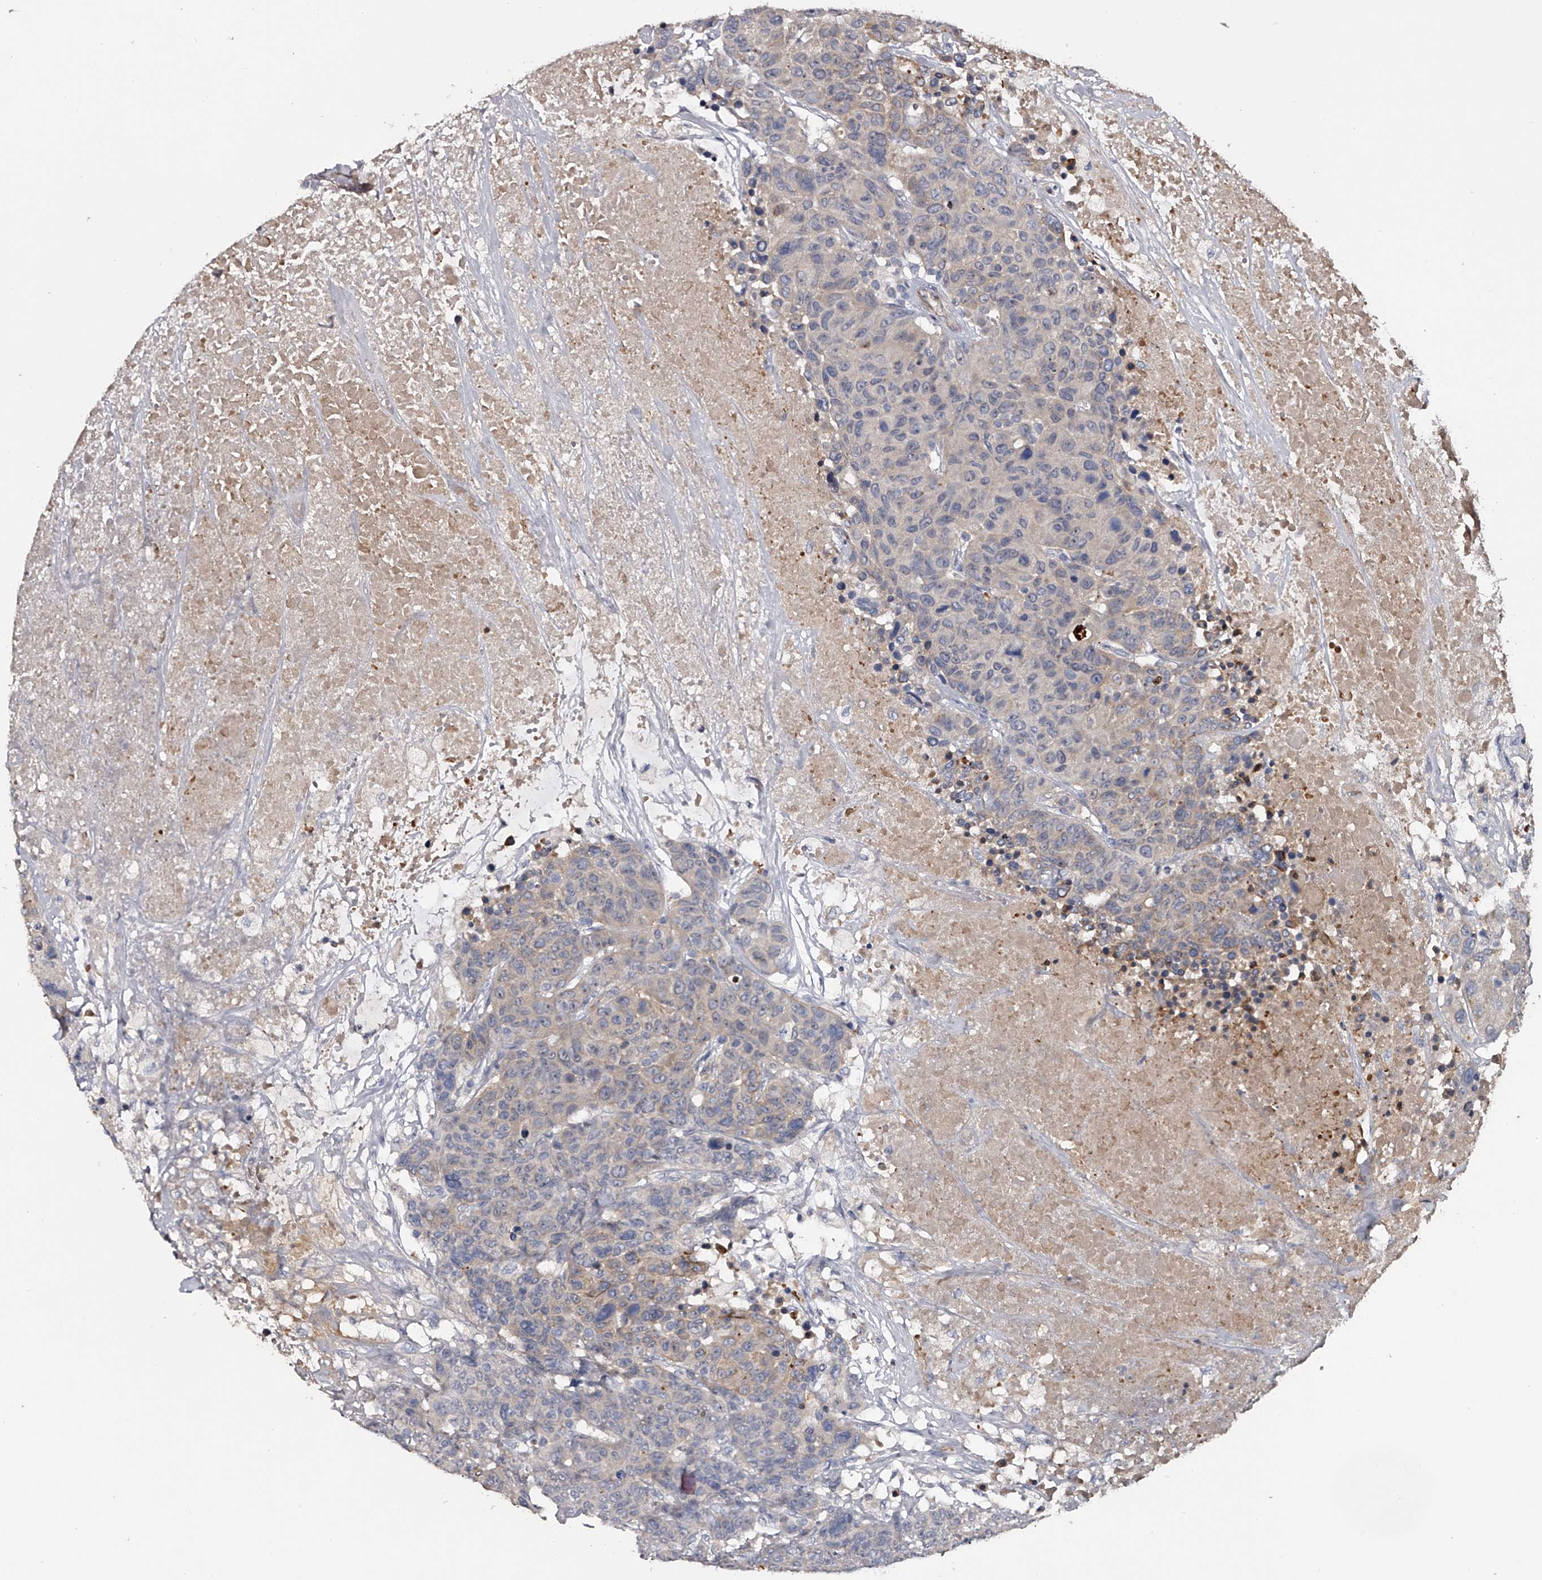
{"staining": {"intensity": "weak", "quantity": "<25%", "location": "cytoplasmic/membranous"}, "tissue": "breast cancer", "cell_type": "Tumor cells", "image_type": "cancer", "snomed": [{"axis": "morphology", "description": "Duct carcinoma"}, {"axis": "topography", "description": "Breast"}], "caption": "IHC micrograph of intraductal carcinoma (breast) stained for a protein (brown), which reveals no staining in tumor cells.", "gene": "MDN1", "patient": {"sex": "female", "age": 37}}